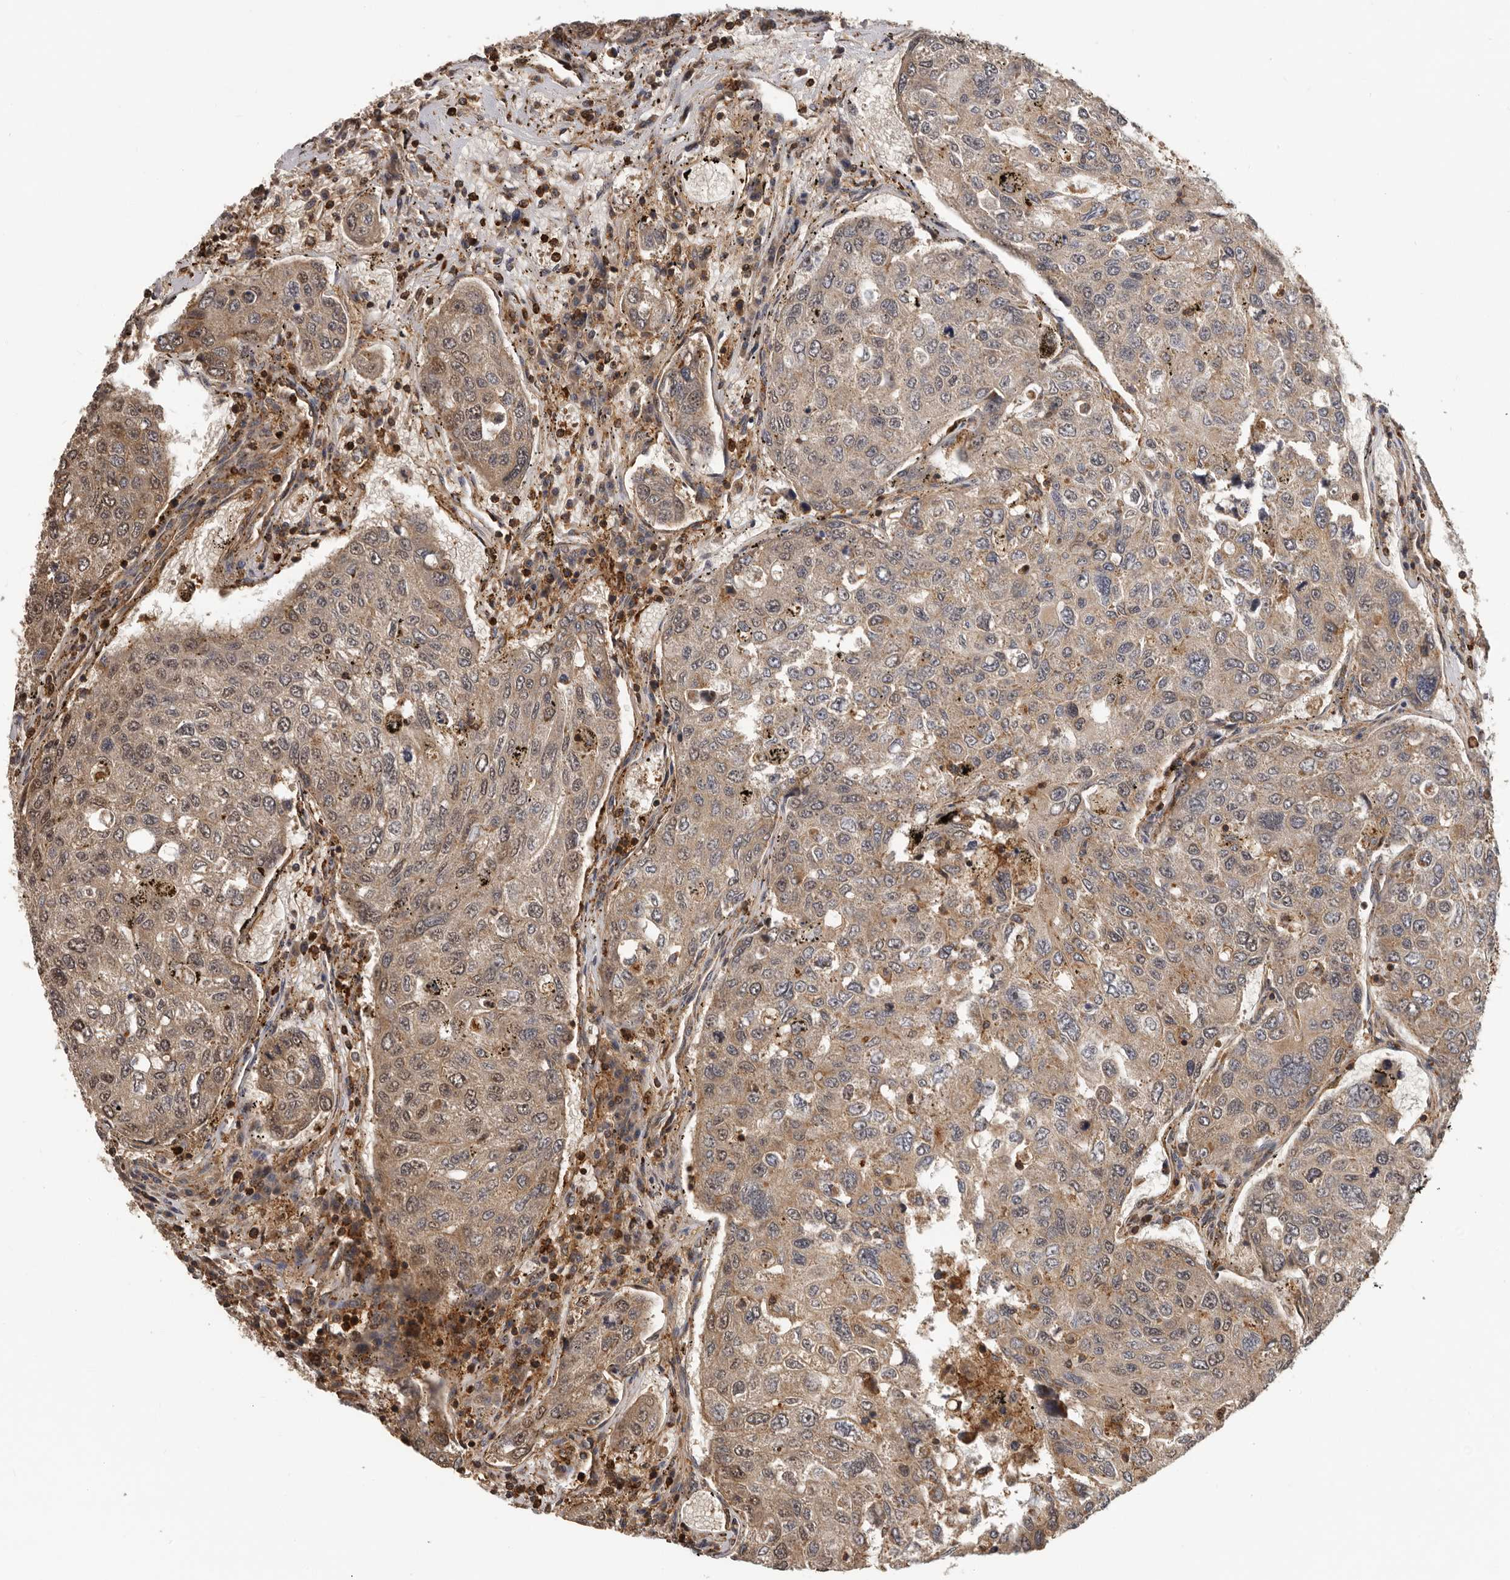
{"staining": {"intensity": "moderate", "quantity": "25%-75%", "location": "cytoplasmic/membranous"}, "tissue": "urothelial cancer", "cell_type": "Tumor cells", "image_type": "cancer", "snomed": [{"axis": "morphology", "description": "Urothelial carcinoma, High grade"}, {"axis": "topography", "description": "Lymph node"}, {"axis": "topography", "description": "Urinary bladder"}], "caption": "Urothelial carcinoma (high-grade) stained with immunohistochemistry demonstrates moderate cytoplasmic/membranous staining in about 25%-75% of tumor cells.", "gene": "RNF157", "patient": {"sex": "male", "age": 51}}